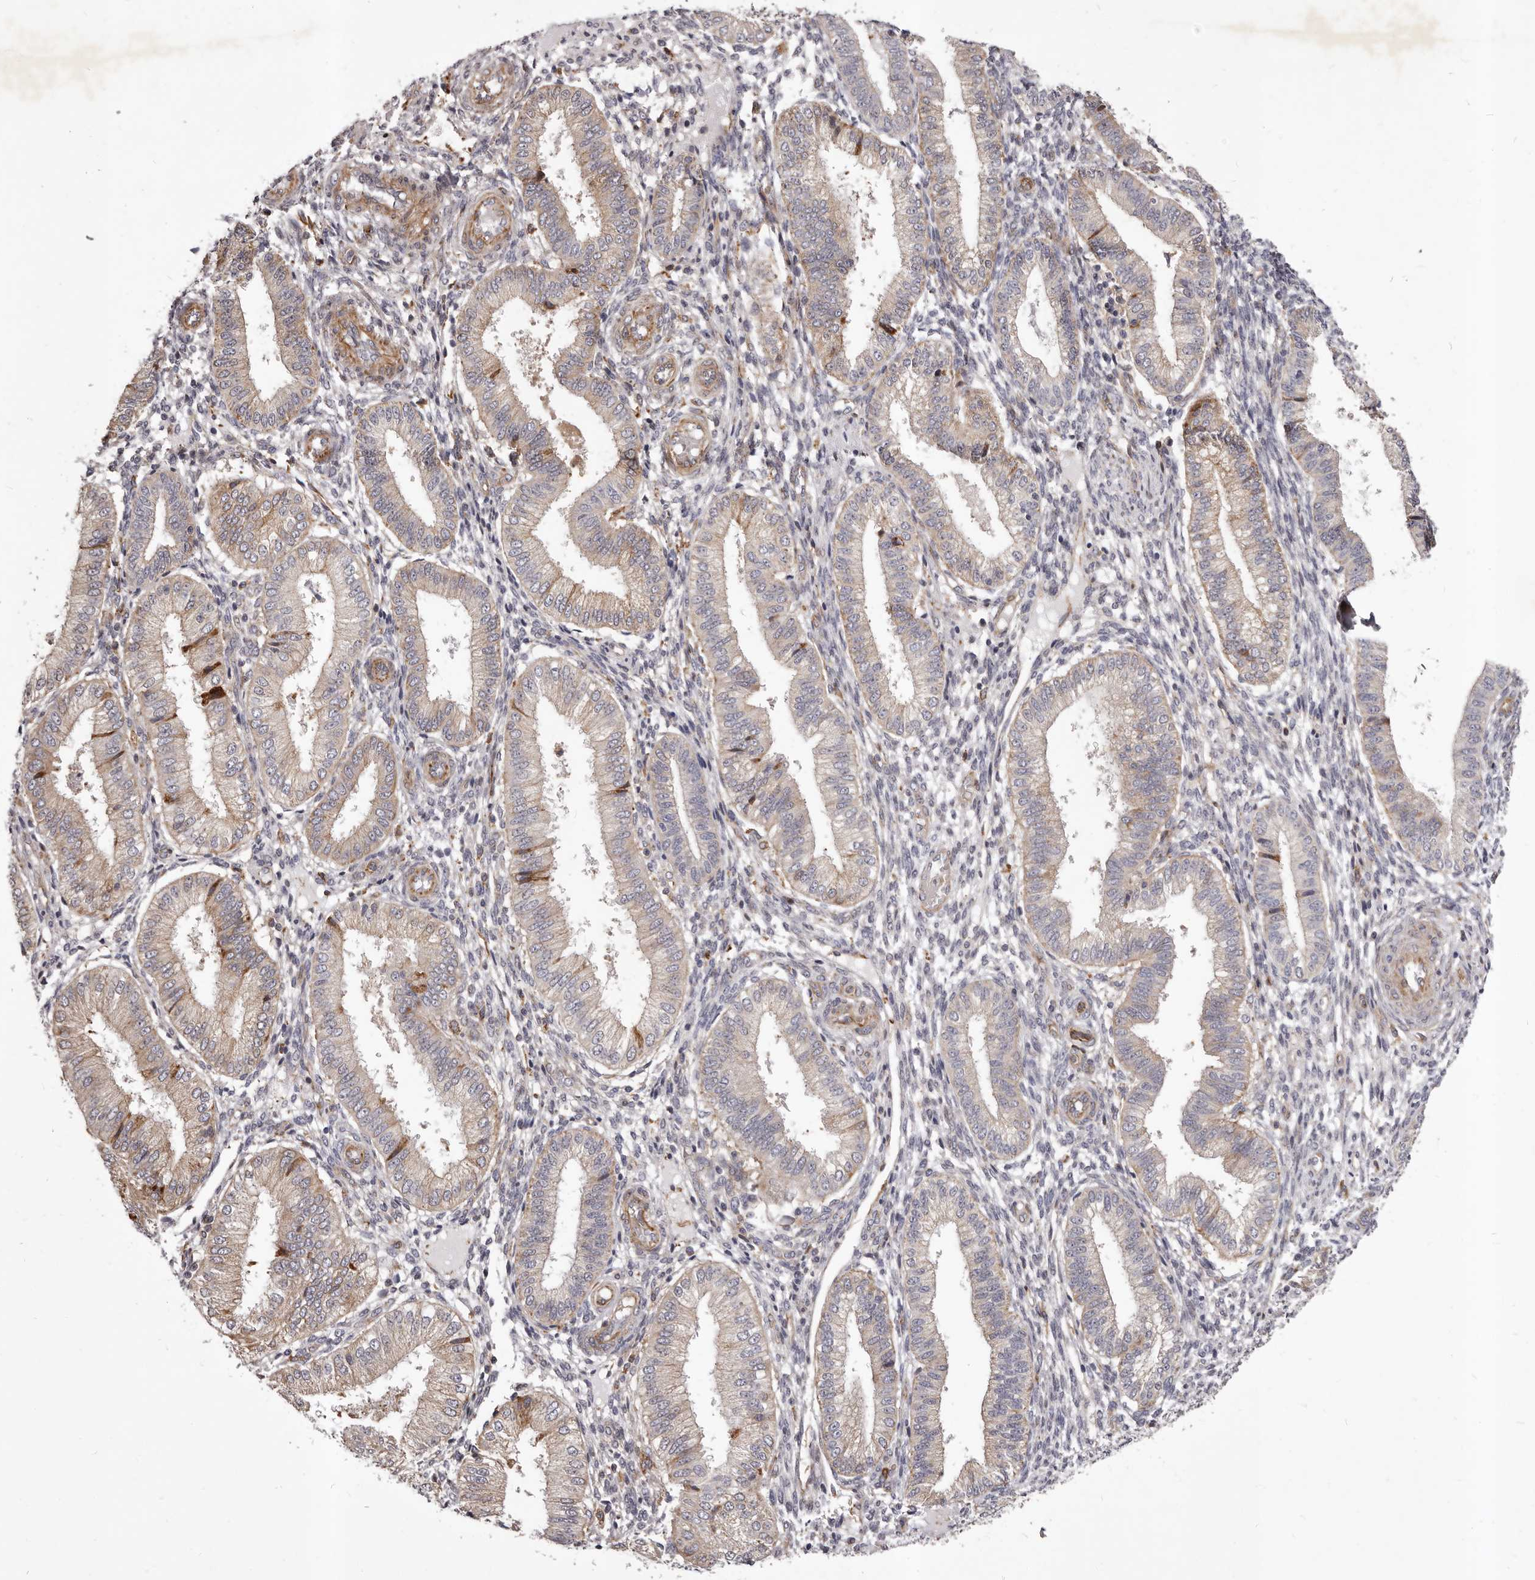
{"staining": {"intensity": "negative", "quantity": "none", "location": "none"}, "tissue": "endometrium", "cell_type": "Cells in endometrial stroma", "image_type": "normal", "snomed": [{"axis": "morphology", "description": "Normal tissue, NOS"}, {"axis": "topography", "description": "Endometrium"}], "caption": "Immunohistochemistry image of unremarkable endometrium: endometrium stained with DAB demonstrates no significant protein staining in cells in endometrial stroma.", "gene": "ALPK1", "patient": {"sex": "female", "age": 39}}